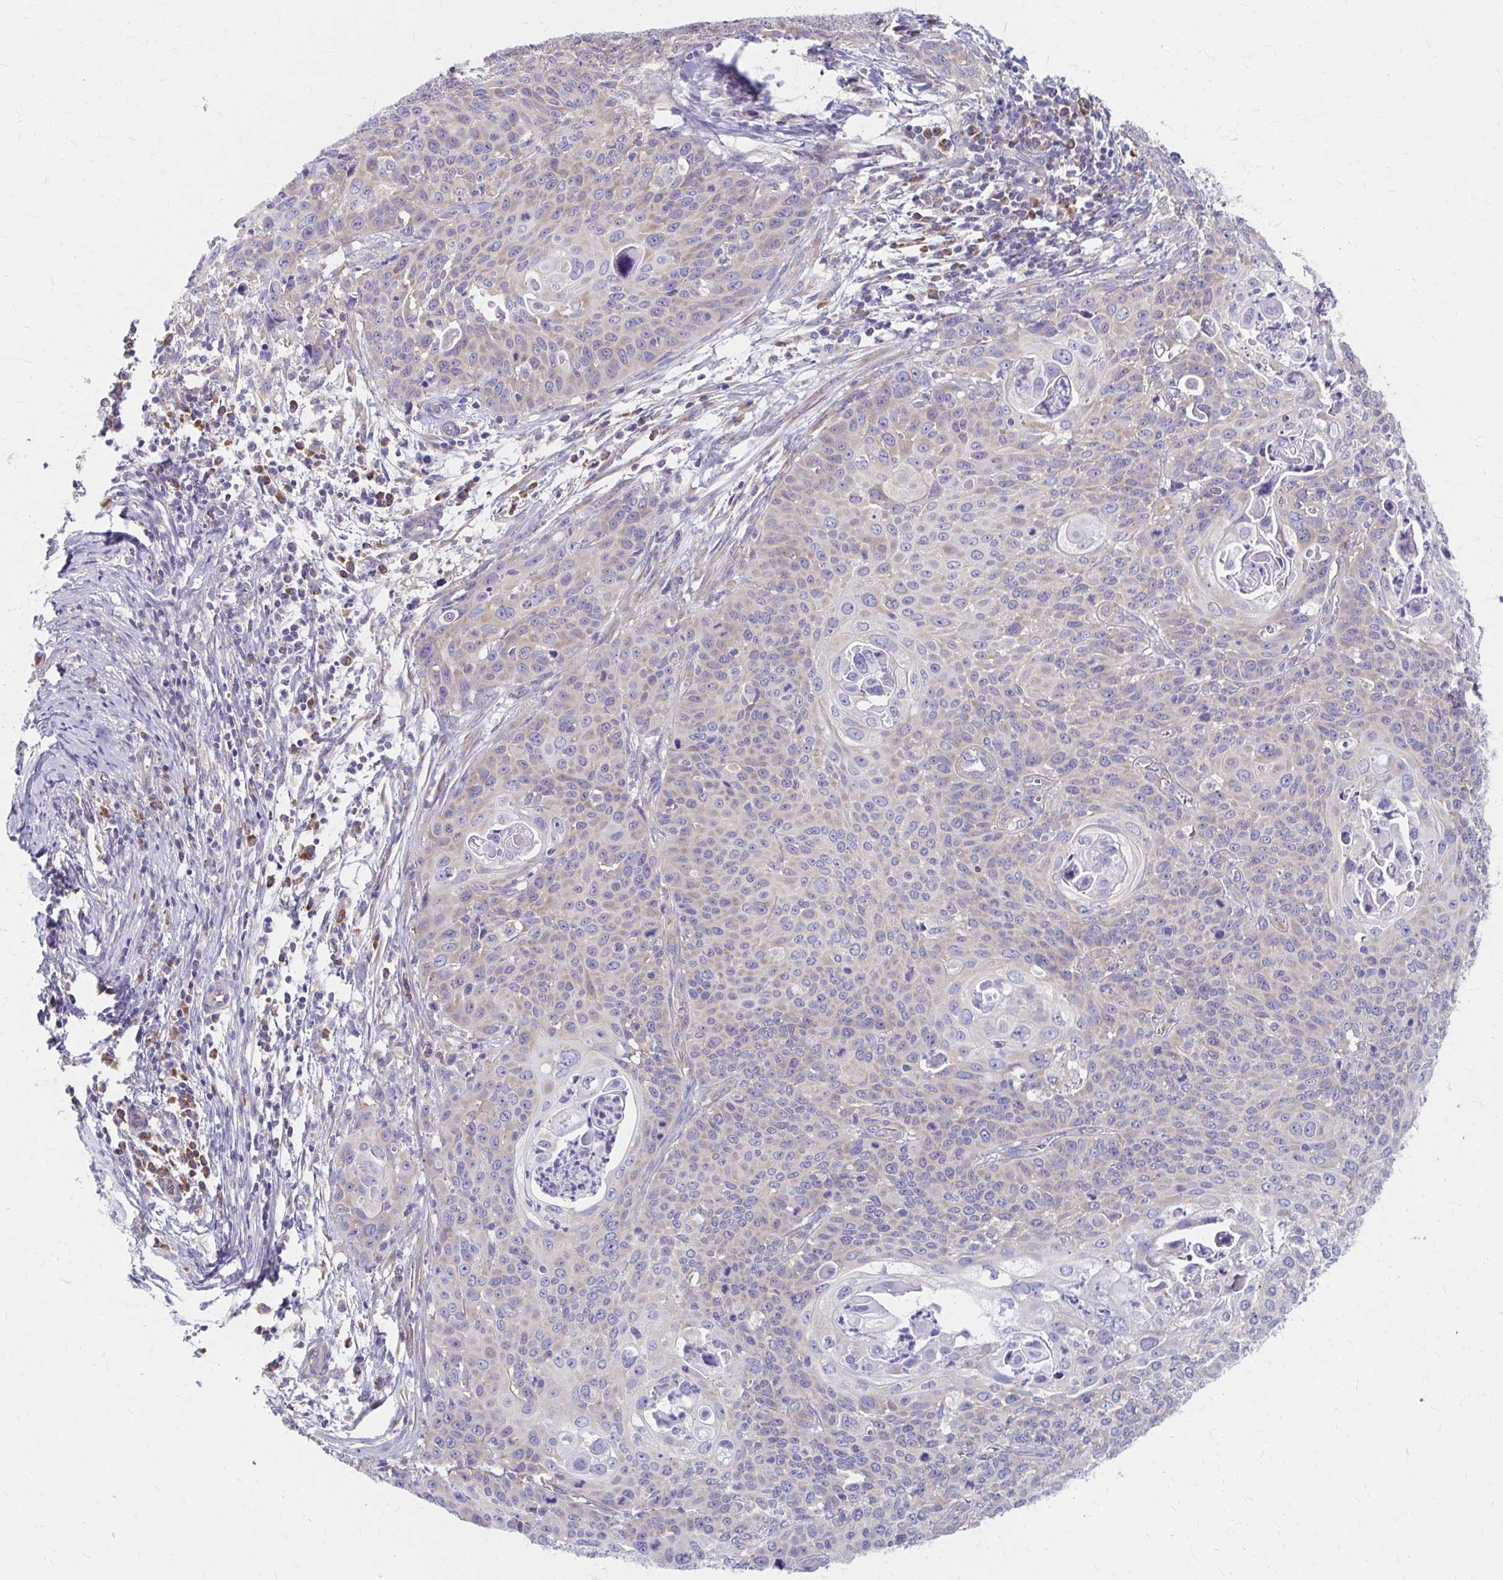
{"staining": {"intensity": "negative", "quantity": "none", "location": "none"}, "tissue": "cervical cancer", "cell_type": "Tumor cells", "image_type": "cancer", "snomed": [{"axis": "morphology", "description": "Squamous cell carcinoma, NOS"}, {"axis": "topography", "description": "Cervix"}], "caption": "A micrograph of cervical cancer stained for a protein demonstrates no brown staining in tumor cells.", "gene": "RPL27A", "patient": {"sex": "female", "age": 65}}